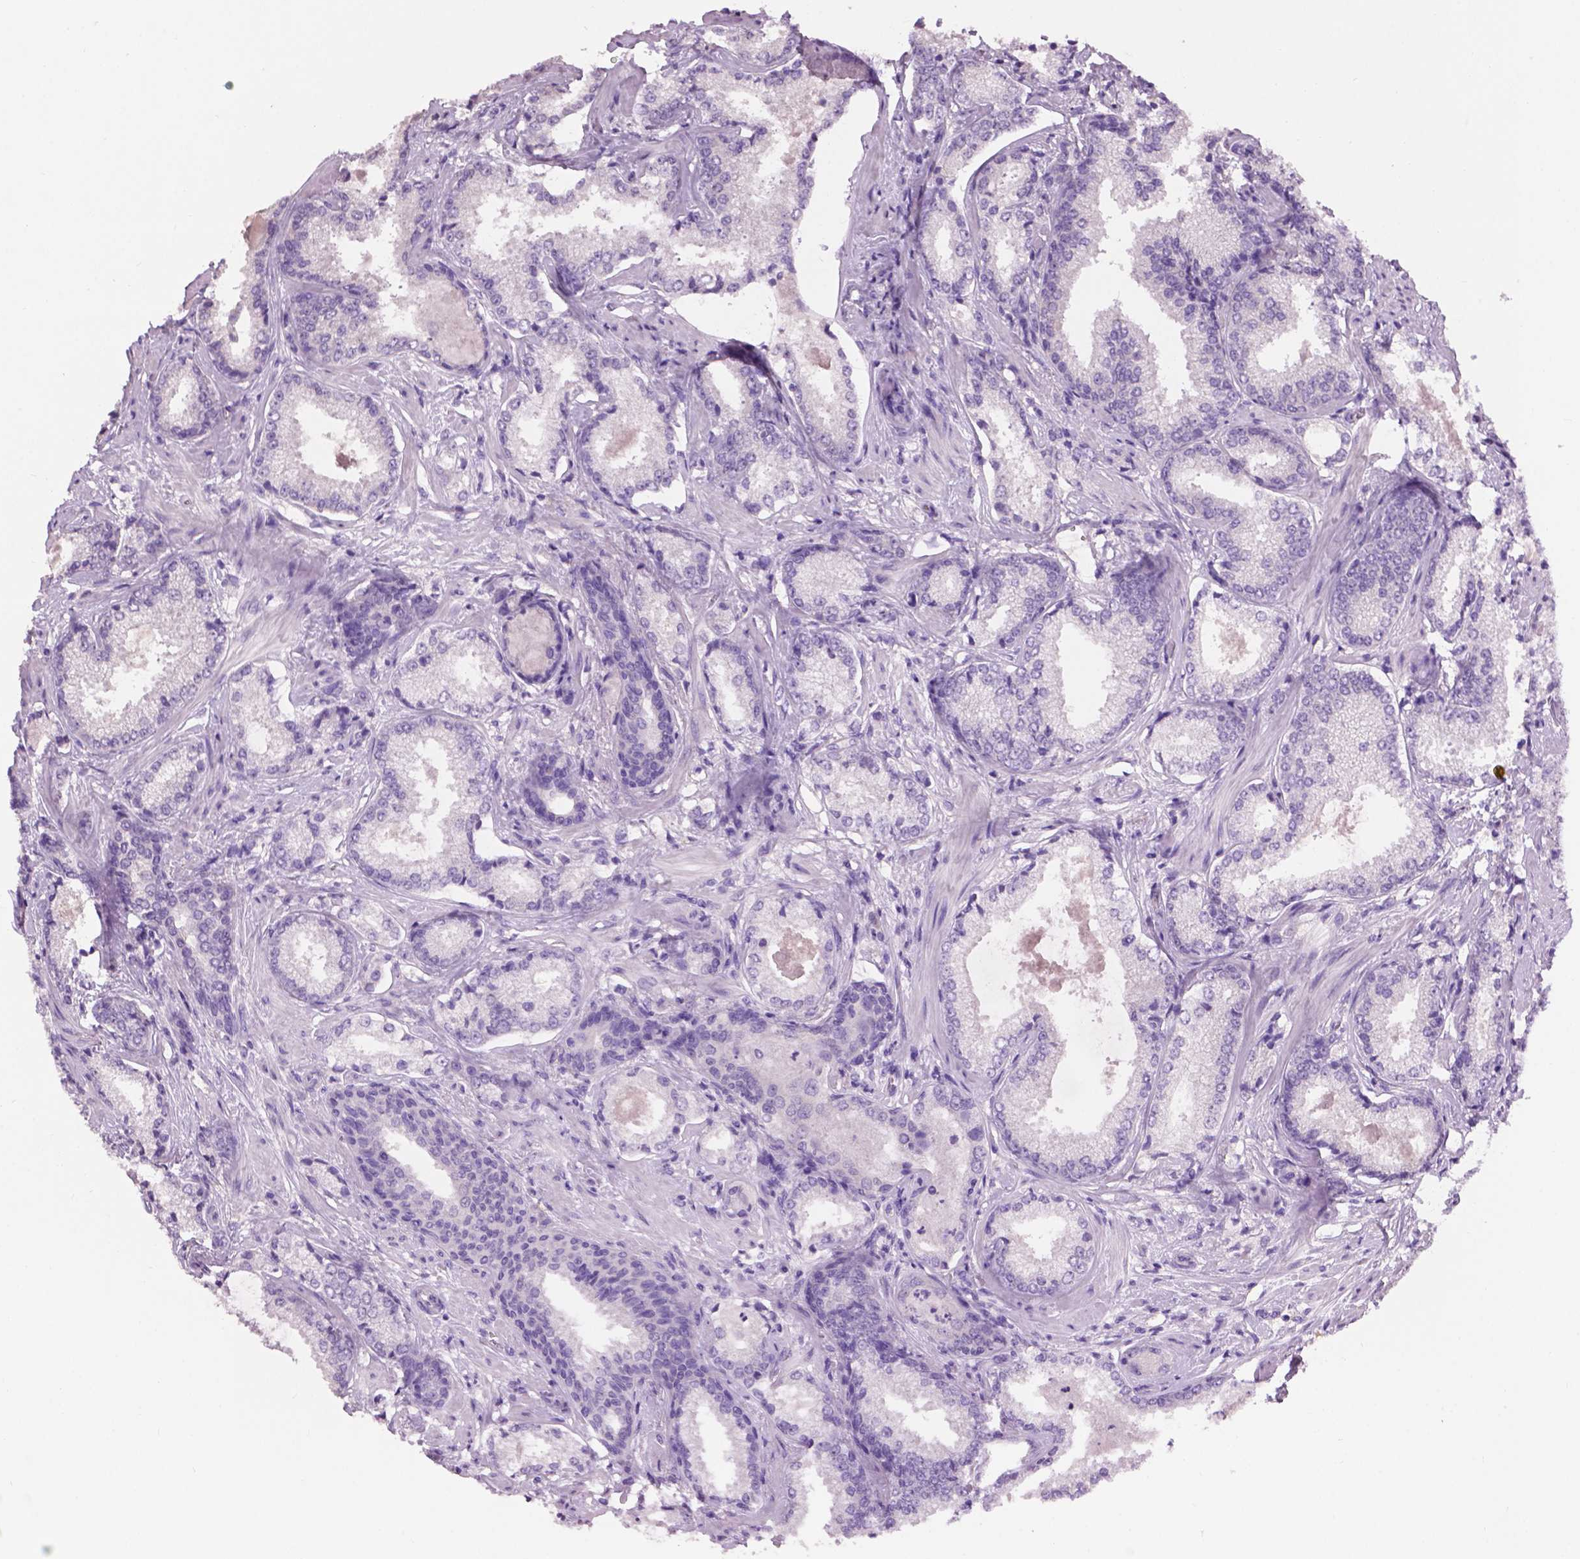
{"staining": {"intensity": "negative", "quantity": "none", "location": "none"}, "tissue": "prostate cancer", "cell_type": "Tumor cells", "image_type": "cancer", "snomed": [{"axis": "morphology", "description": "Adenocarcinoma, Low grade"}, {"axis": "topography", "description": "Prostate"}], "caption": "Prostate adenocarcinoma (low-grade) was stained to show a protein in brown. There is no significant staining in tumor cells.", "gene": "CRYBA4", "patient": {"sex": "male", "age": 56}}